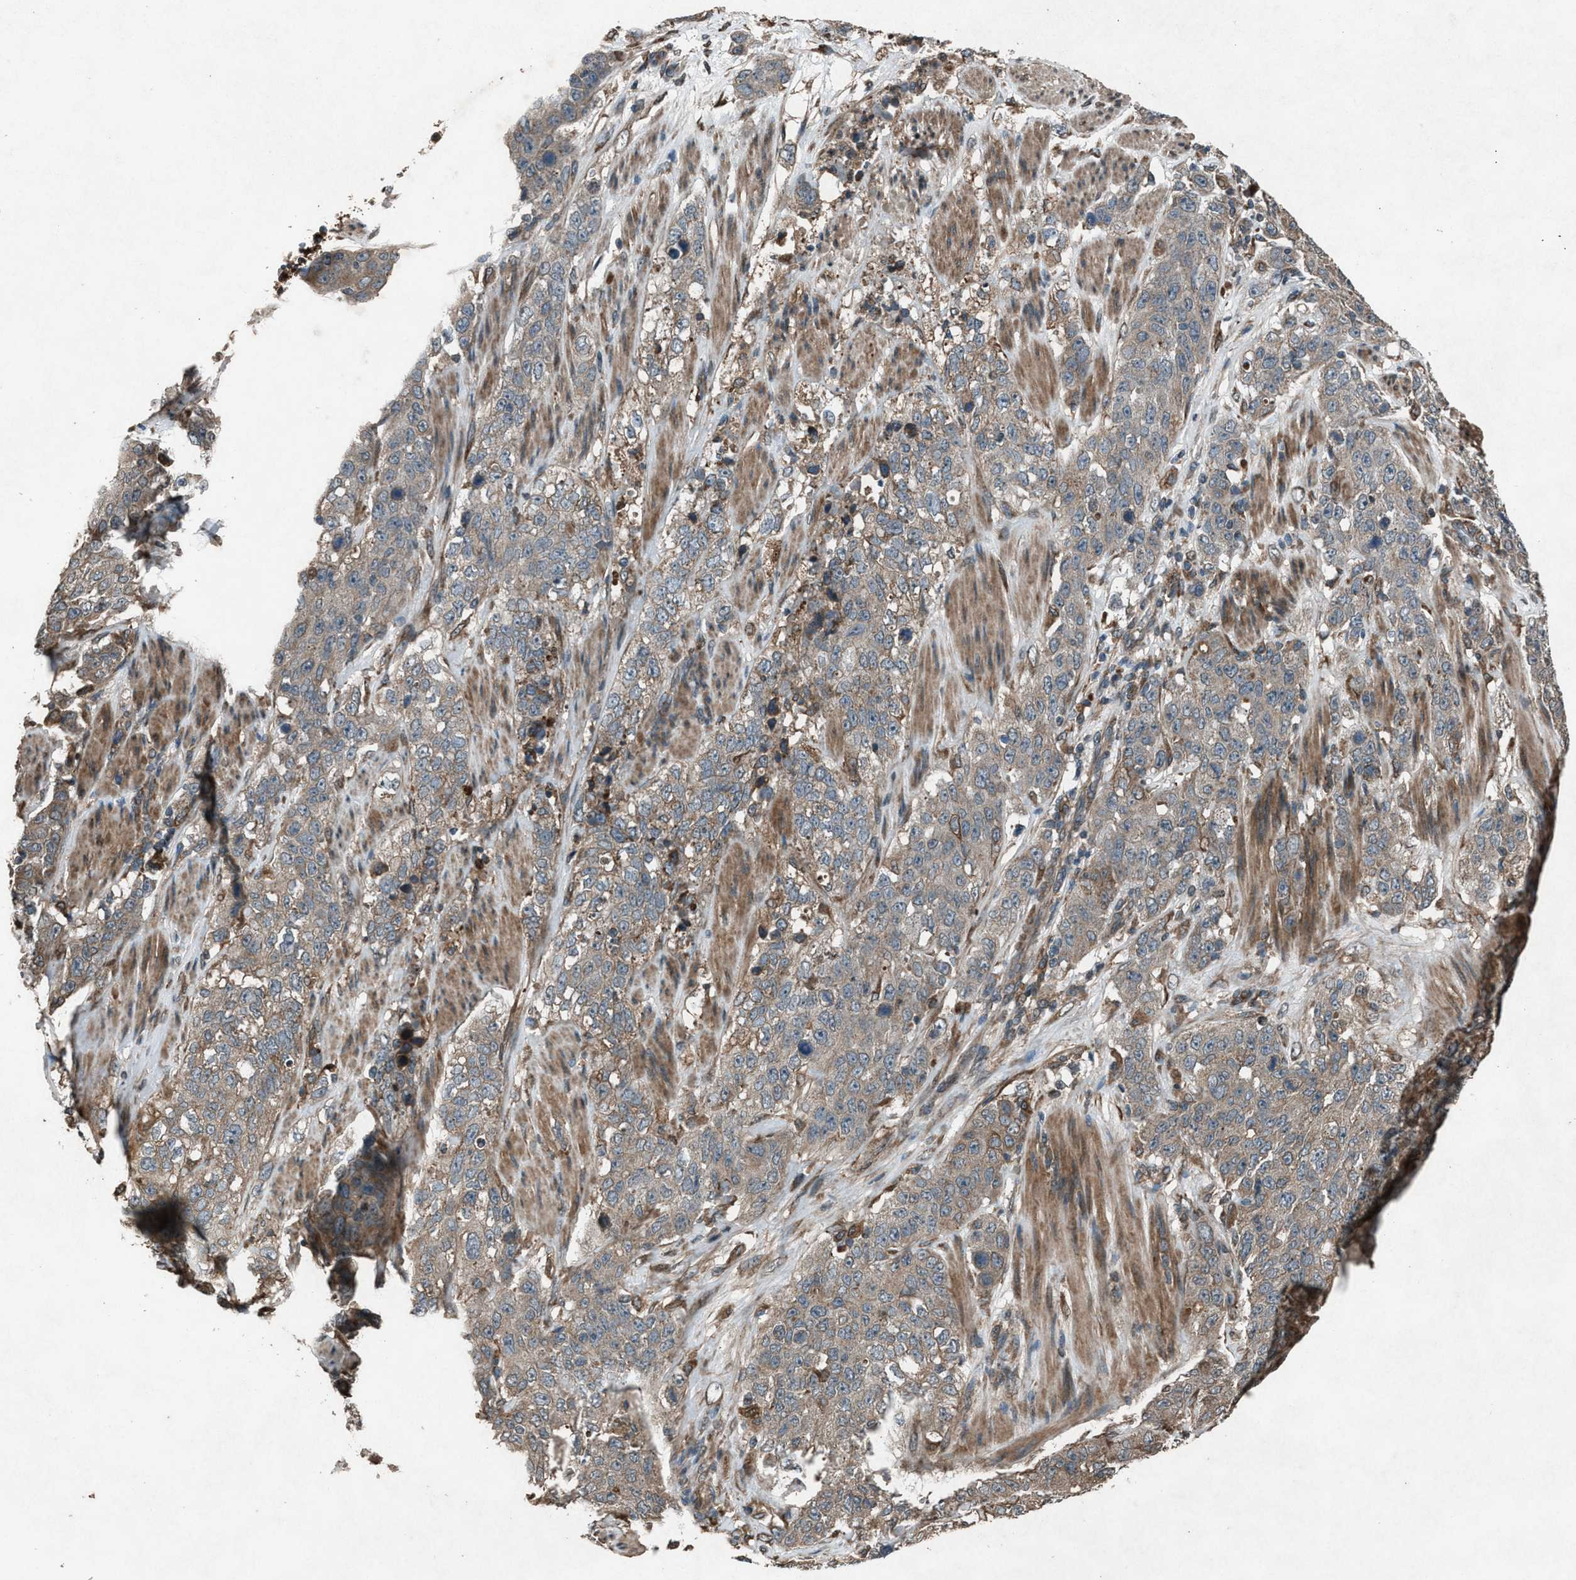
{"staining": {"intensity": "weak", "quantity": ">75%", "location": "cytoplasmic/membranous"}, "tissue": "stomach cancer", "cell_type": "Tumor cells", "image_type": "cancer", "snomed": [{"axis": "morphology", "description": "Adenocarcinoma, NOS"}, {"axis": "topography", "description": "Stomach"}], "caption": "Immunohistochemical staining of stomach cancer (adenocarcinoma) reveals weak cytoplasmic/membranous protein staining in about >75% of tumor cells.", "gene": "CALR", "patient": {"sex": "male", "age": 48}}